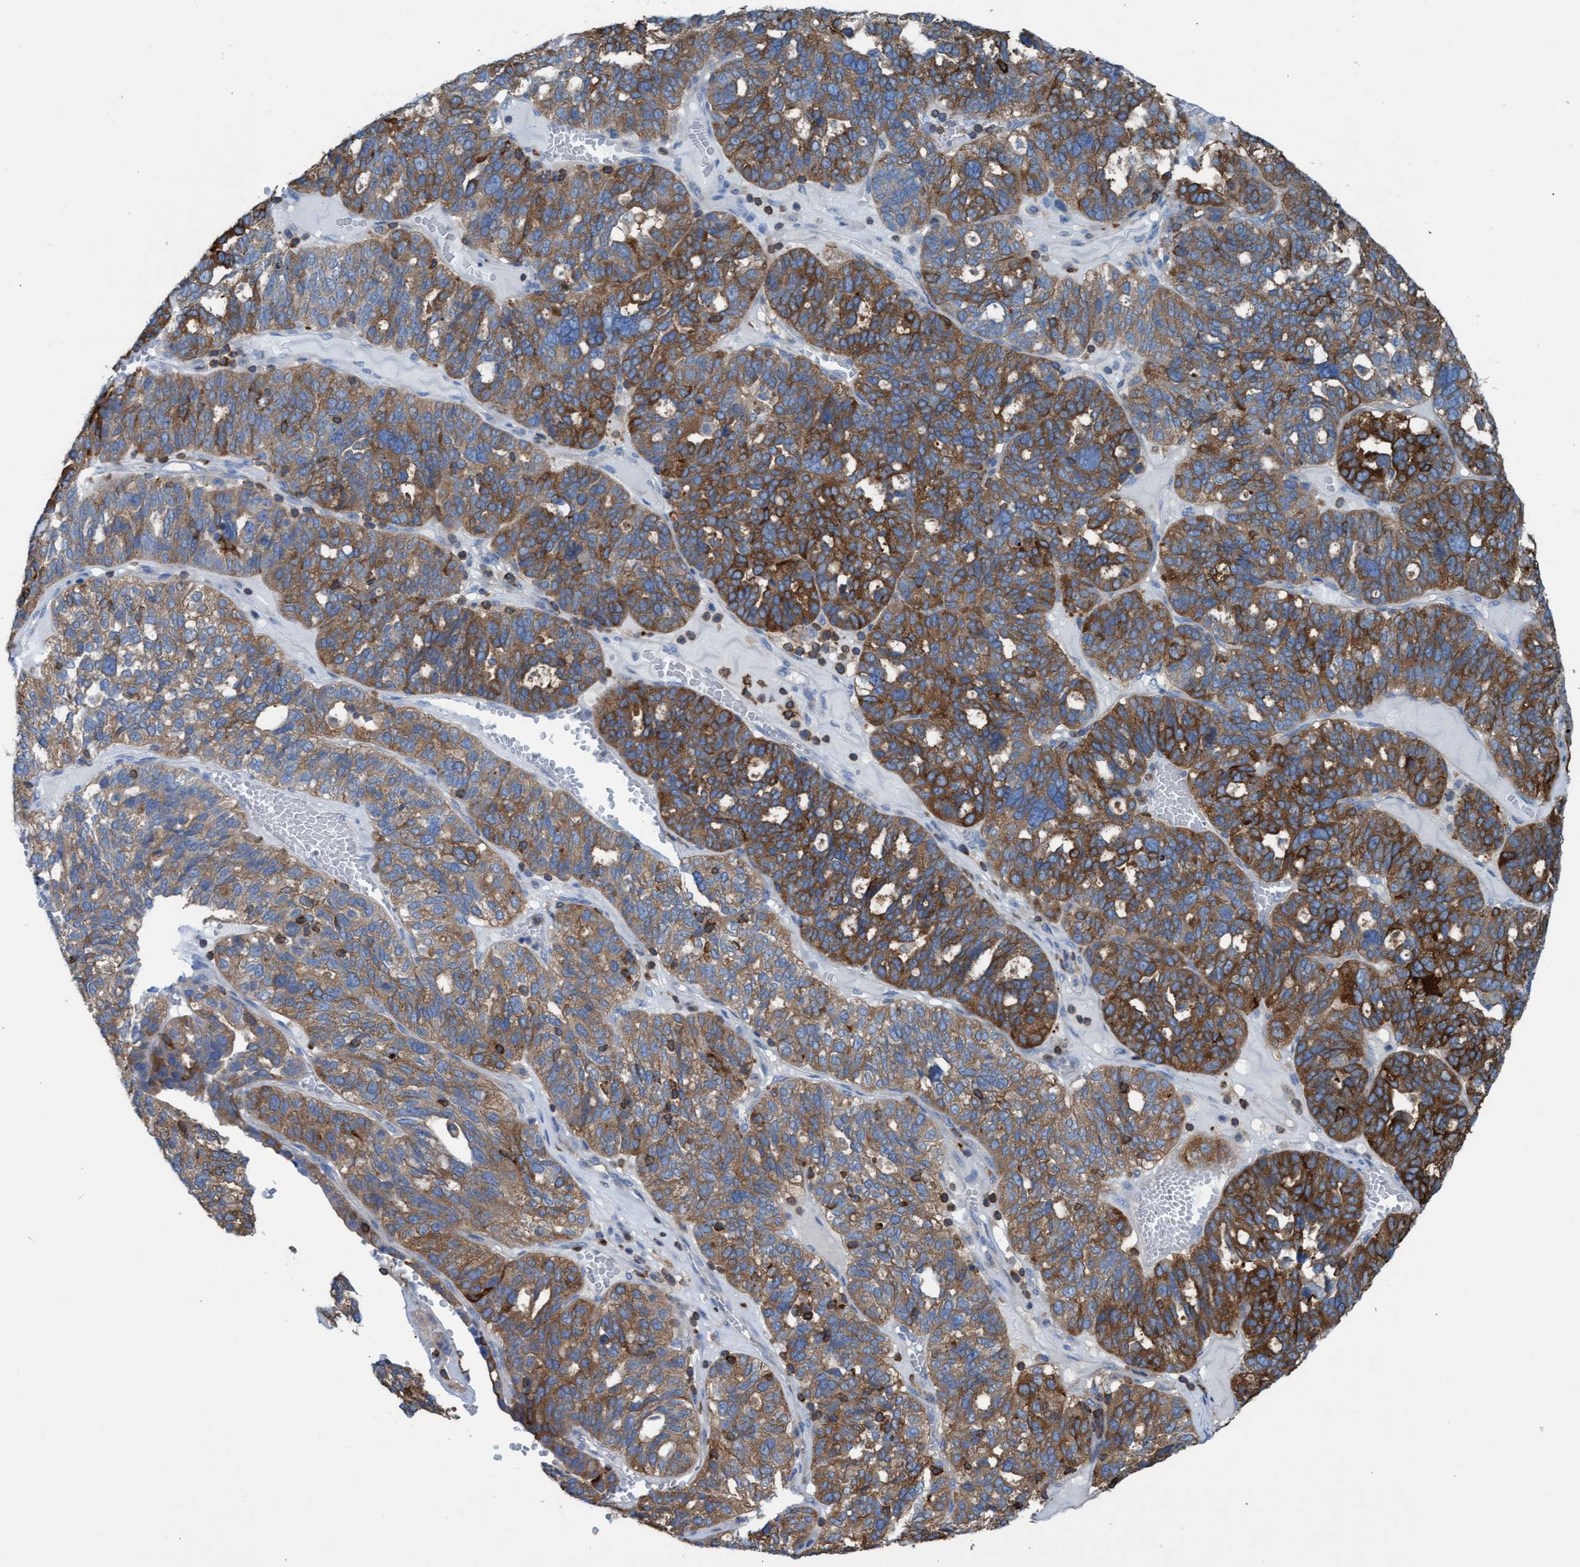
{"staining": {"intensity": "moderate", "quantity": ">75%", "location": "cytoplasmic/membranous"}, "tissue": "ovarian cancer", "cell_type": "Tumor cells", "image_type": "cancer", "snomed": [{"axis": "morphology", "description": "Cystadenocarcinoma, serous, NOS"}, {"axis": "topography", "description": "Ovary"}], "caption": "The immunohistochemical stain labels moderate cytoplasmic/membranous staining in tumor cells of ovarian cancer tissue. Using DAB (brown) and hematoxylin (blue) stains, captured at high magnification using brightfield microscopy.", "gene": "EZR", "patient": {"sex": "female", "age": 59}}